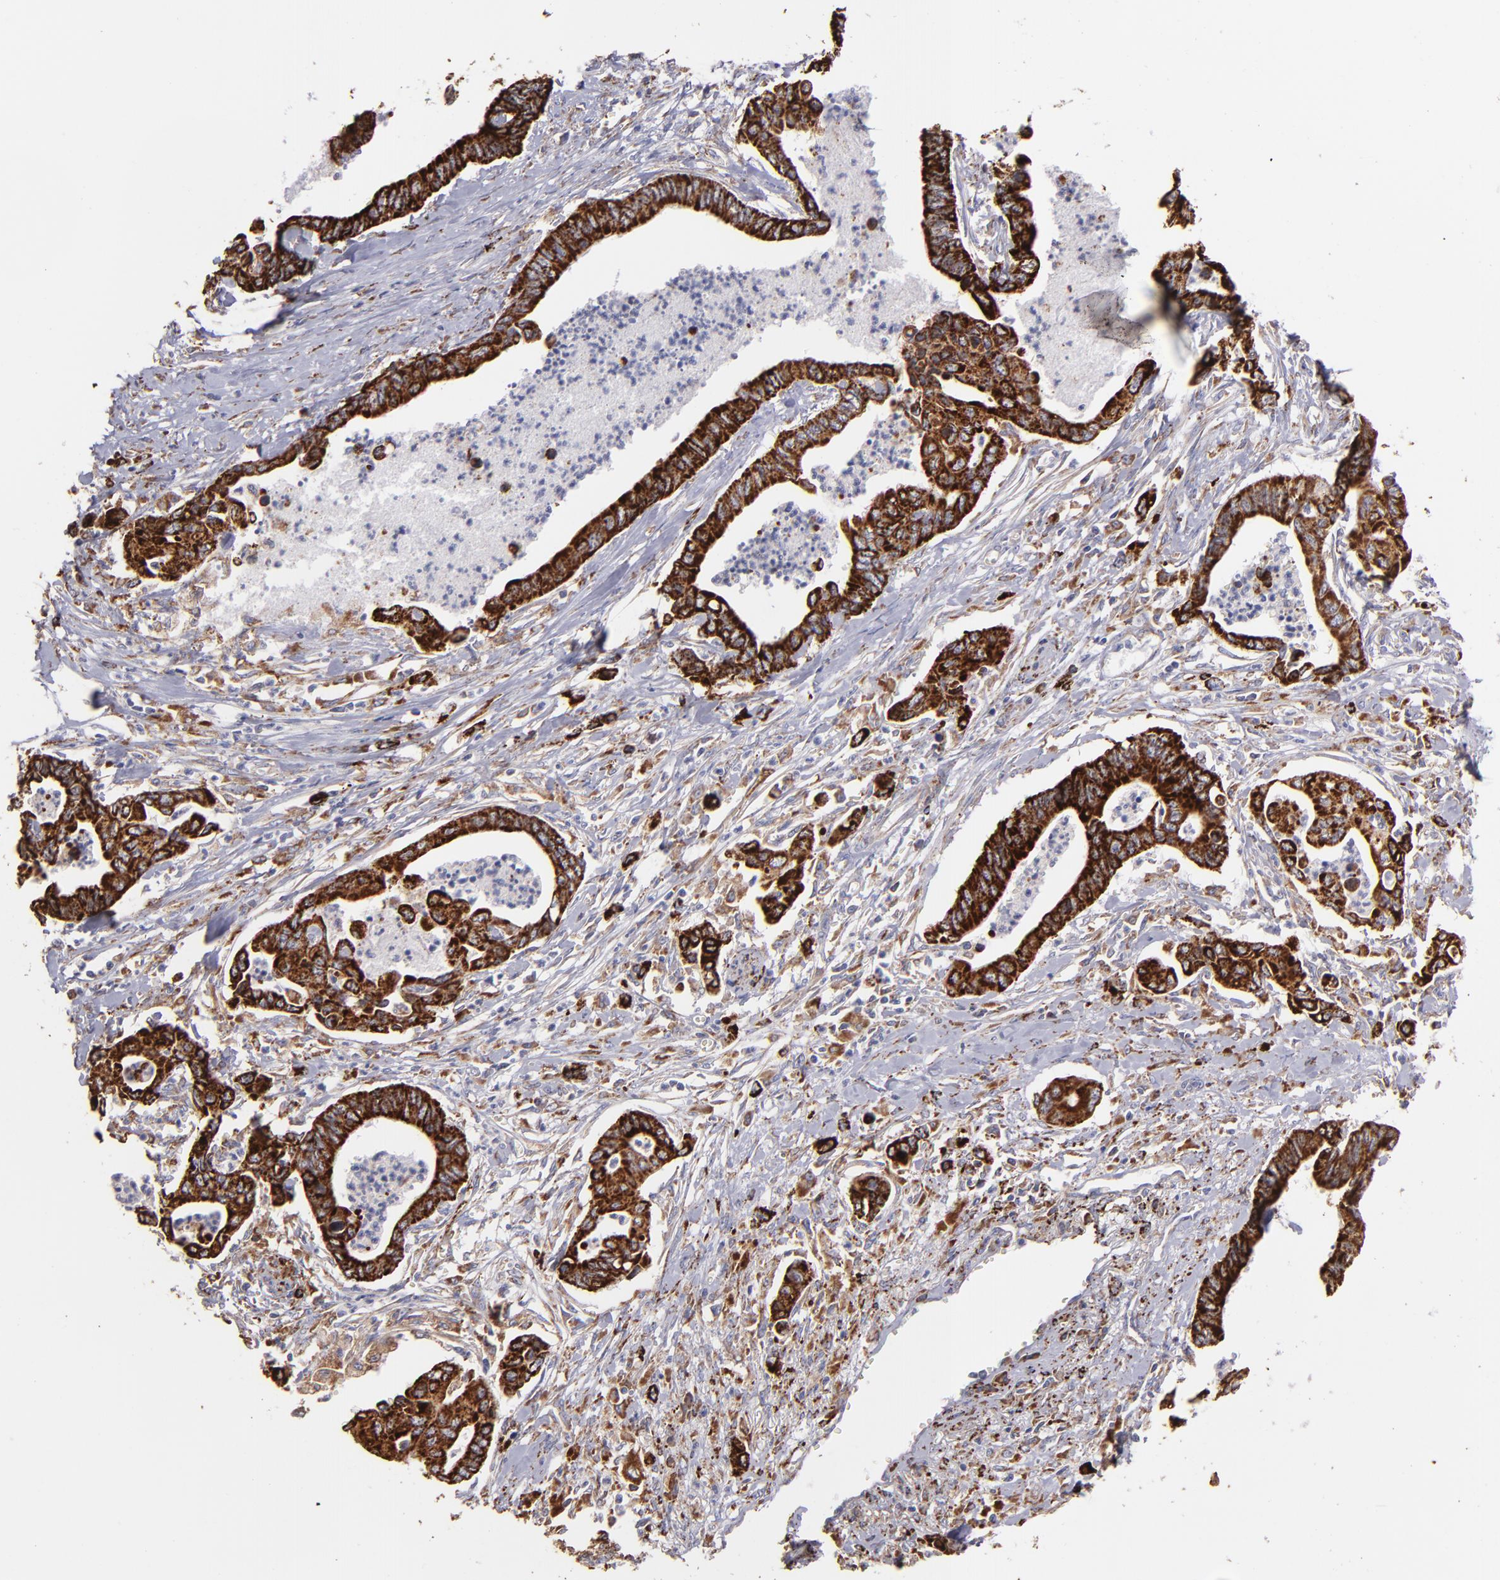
{"staining": {"intensity": "strong", "quantity": ">75%", "location": "cytoplasmic/membranous"}, "tissue": "pancreatic cancer", "cell_type": "Tumor cells", "image_type": "cancer", "snomed": [{"axis": "morphology", "description": "Adenocarcinoma, NOS"}, {"axis": "topography", "description": "Pancreas"}], "caption": "The micrograph displays immunohistochemical staining of pancreatic cancer. There is strong cytoplasmic/membranous staining is appreciated in about >75% of tumor cells. The protein of interest is stained brown, and the nuclei are stained in blue (DAB (3,3'-diaminobenzidine) IHC with brightfield microscopy, high magnification).", "gene": "MAOB", "patient": {"sex": "female", "age": 70}}